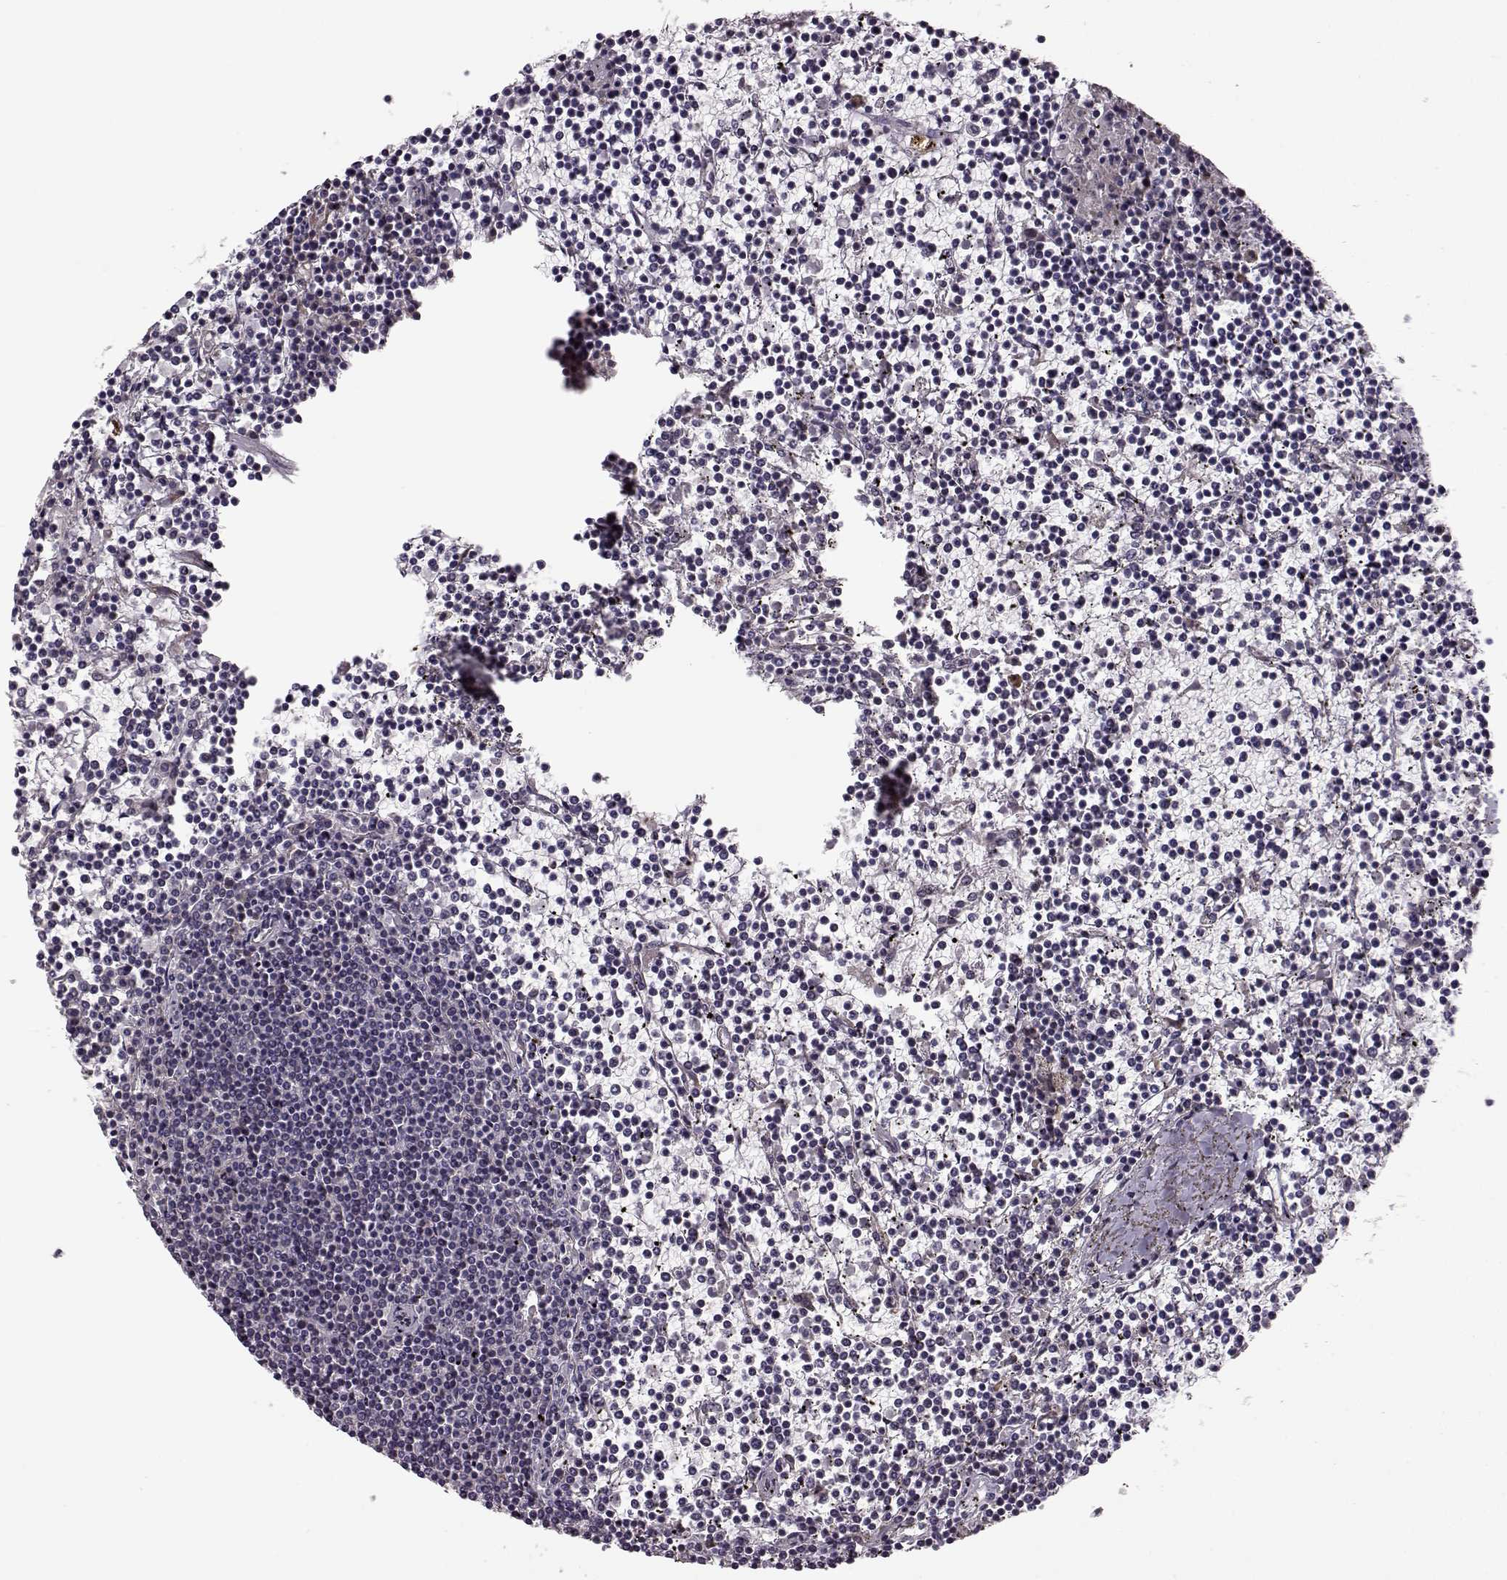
{"staining": {"intensity": "negative", "quantity": "none", "location": "none"}, "tissue": "lymphoma", "cell_type": "Tumor cells", "image_type": "cancer", "snomed": [{"axis": "morphology", "description": "Malignant lymphoma, non-Hodgkin's type, Low grade"}, {"axis": "topography", "description": "Spleen"}], "caption": "IHC micrograph of malignant lymphoma, non-Hodgkin's type (low-grade) stained for a protein (brown), which demonstrates no positivity in tumor cells. (Immunohistochemistry, brightfield microscopy, high magnification).", "gene": "SLAIN2", "patient": {"sex": "female", "age": 19}}